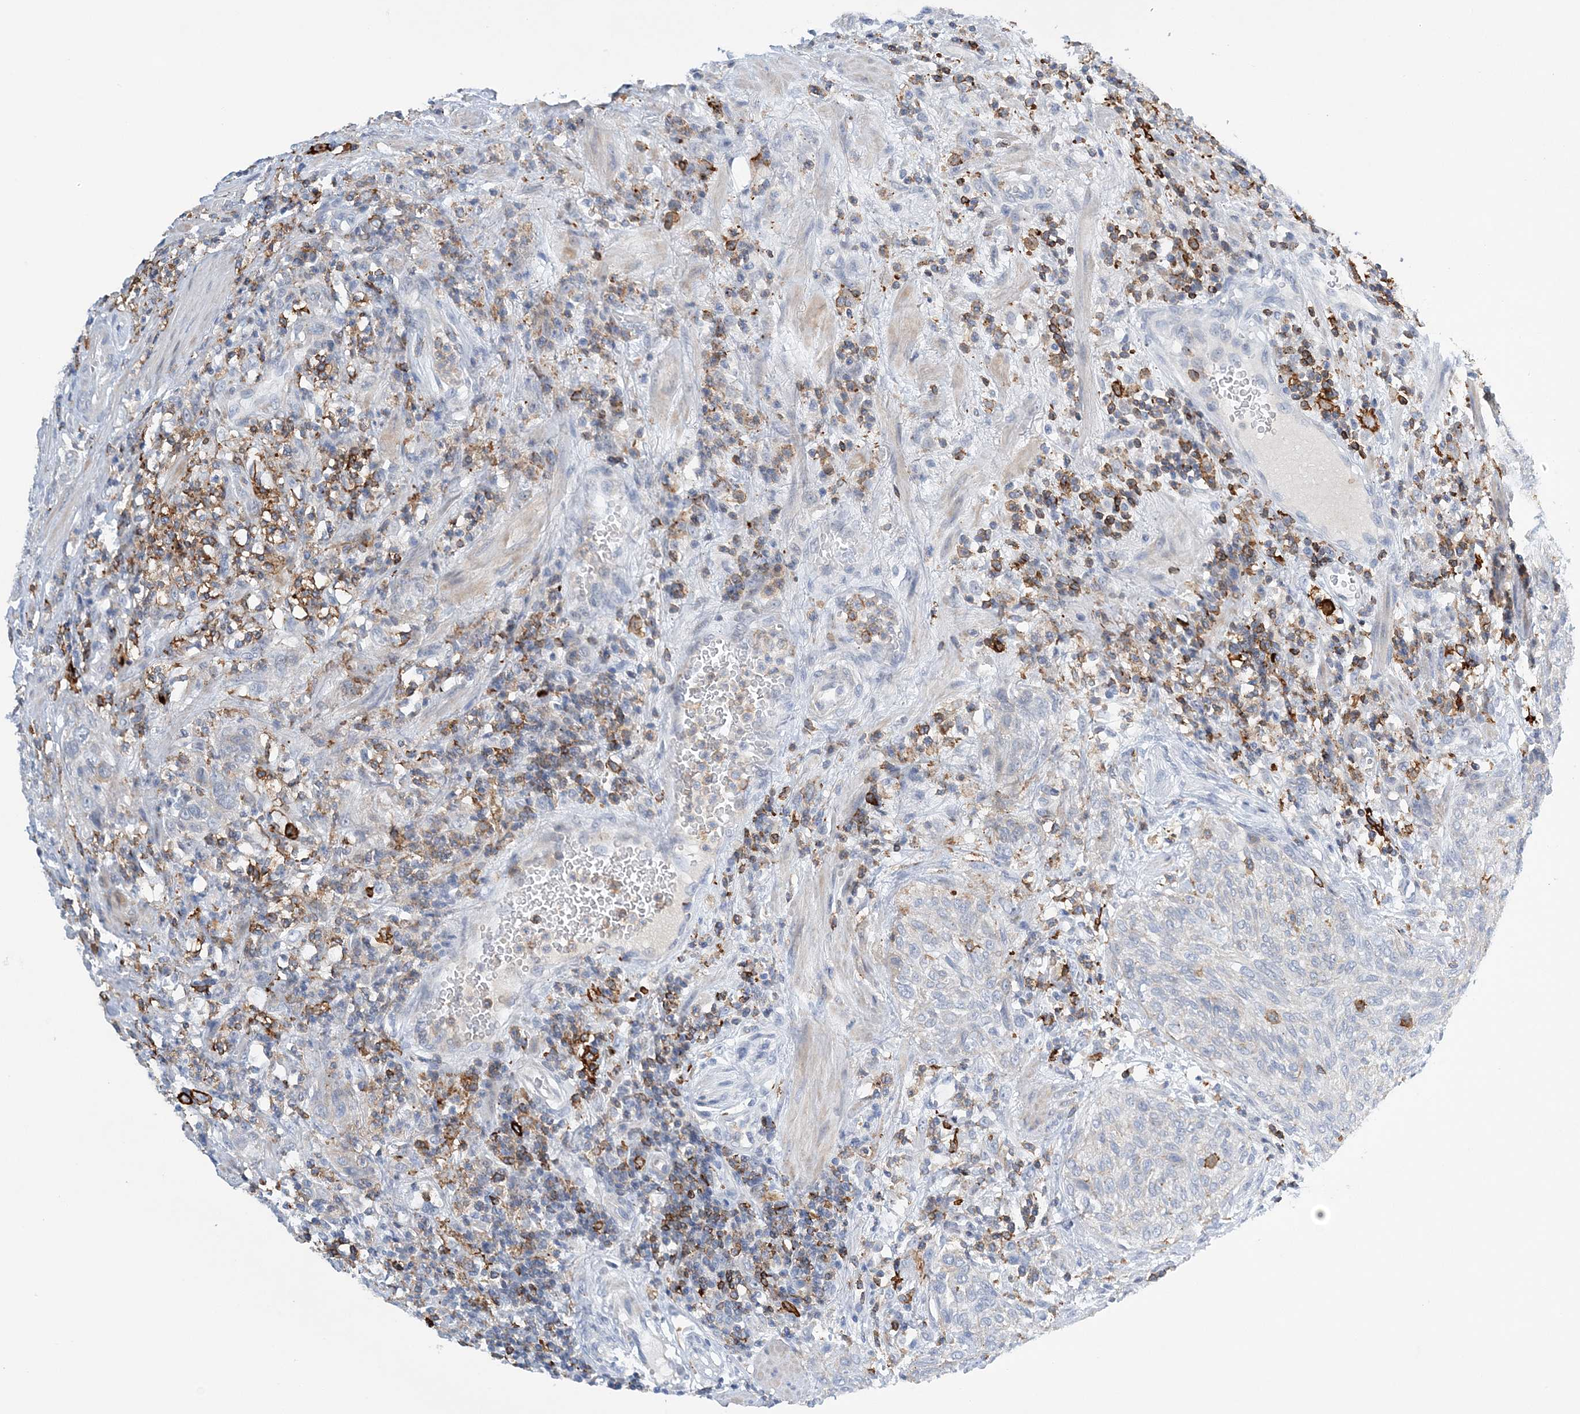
{"staining": {"intensity": "negative", "quantity": "none", "location": "none"}, "tissue": "urothelial cancer", "cell_type": "Tumor cells", "image_type": "cancer", "snomed": [{"axis": "morphology", "description": "Urothelial carcinoma, High grade"}, {"axis": "topography", "description": "Urinary bladder"}], "caption": "DAB immunohistochemical staining of urothelial carcinoma (high-grade) displays no significant staining in tumor cells. Nuclei are stained in blue.", "gene": "PRMT9", "patient": {"sex": "male", "age": 35}}